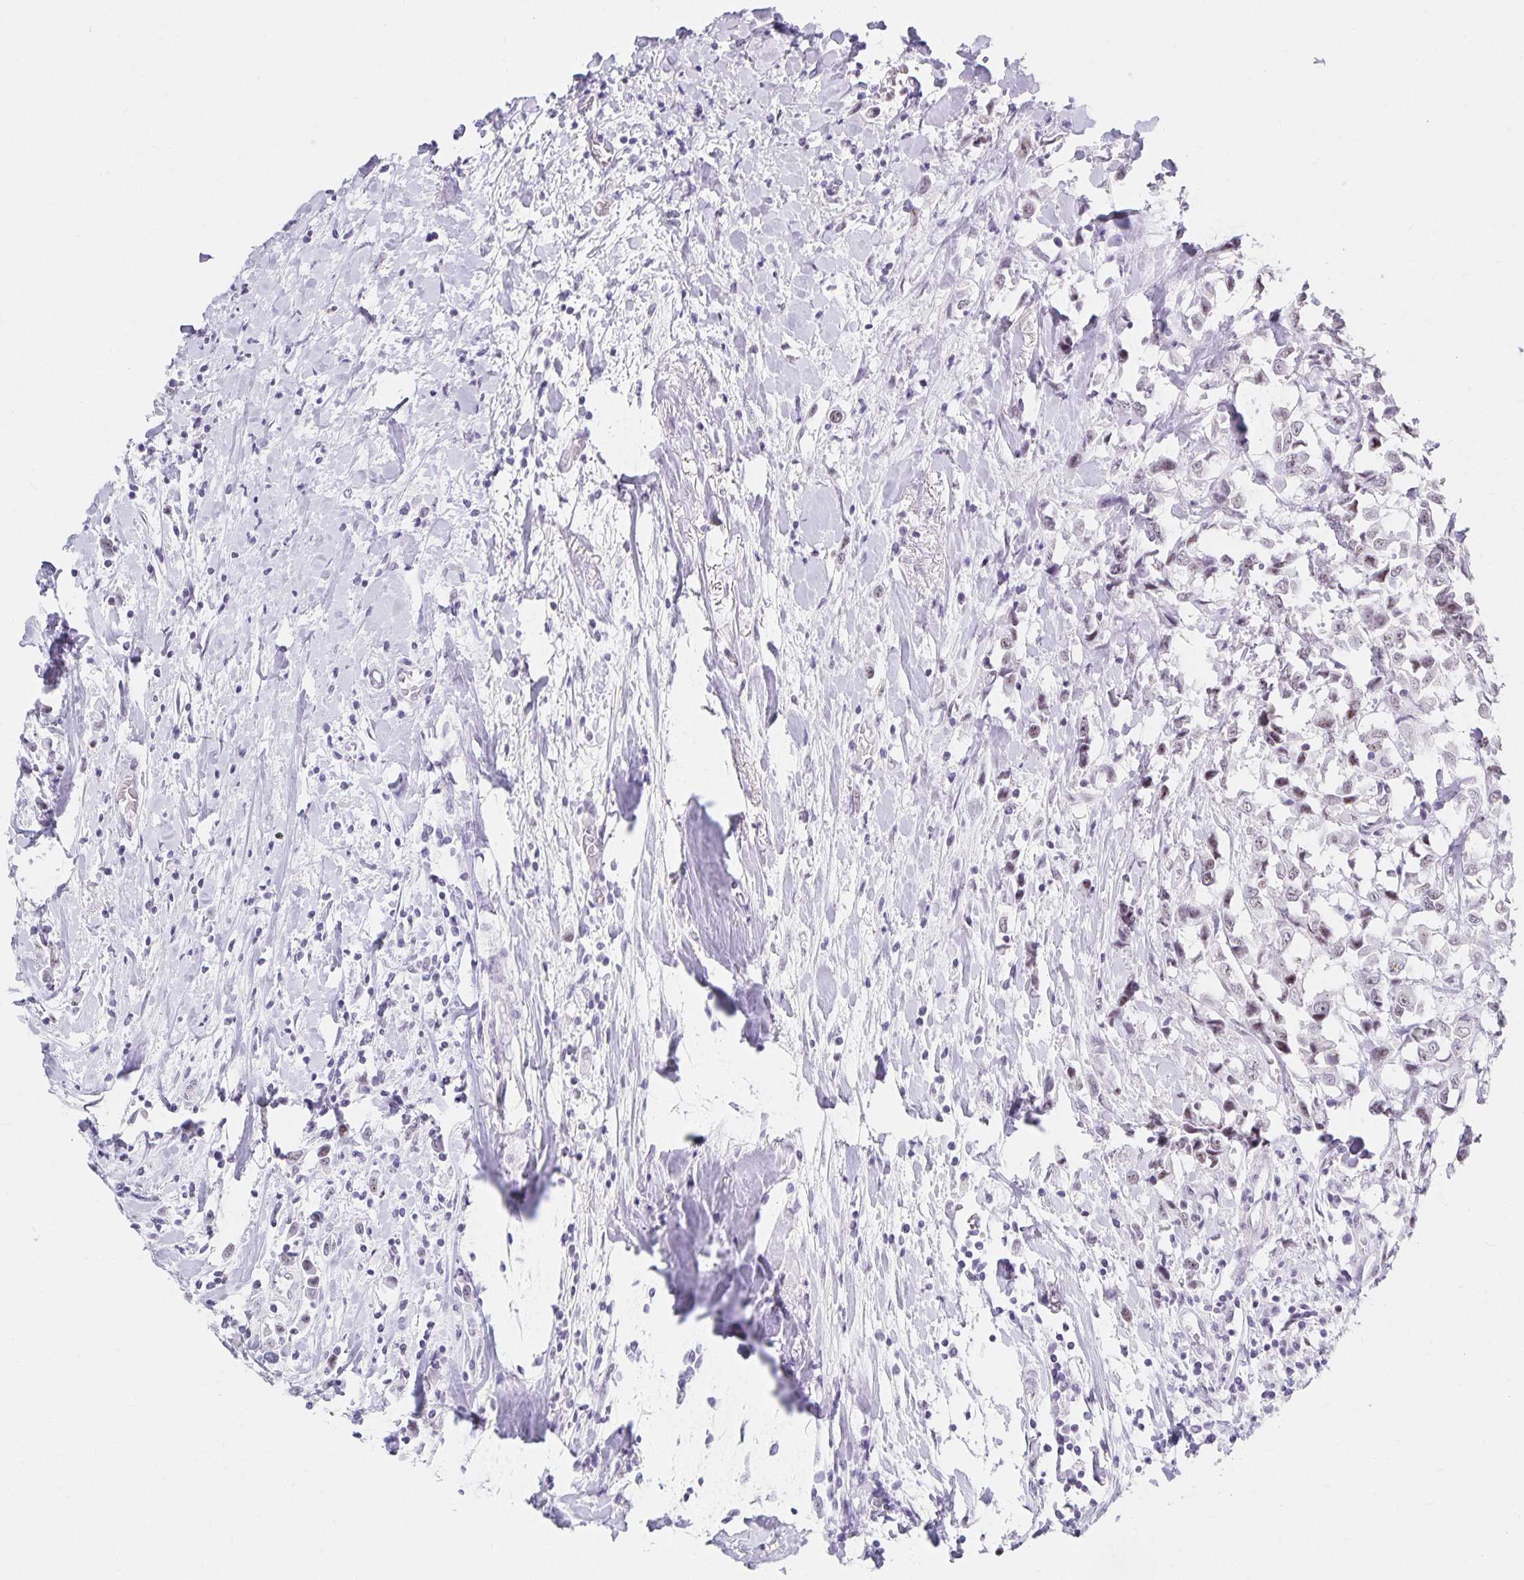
{"staining": {"intensity": "negative", "quantity": "none", "location": "none"}, "tissue": "breast cancer", "cell_type": "Tumor cells", "image_type": "cancer", "snomed": [{"axis": "morphology", "description": "Duct carcinoma"}, {"axis": "topography", "description": "Breast"}], "caption": "IHC photomicrograph of human breast cancer (infiltrating ductal carcinoma) stained for a protein (brown), which displays no staining in tumor cells. The staining was performed using DAB (3,3'-diaminobenzidine) to visualize the protein expression in brown, while the nuclei were stained in blue with hematoxylin (Magnification: 20x).", "gene": "C20orf85", "patient": {"sex": "female", "age": 61}}